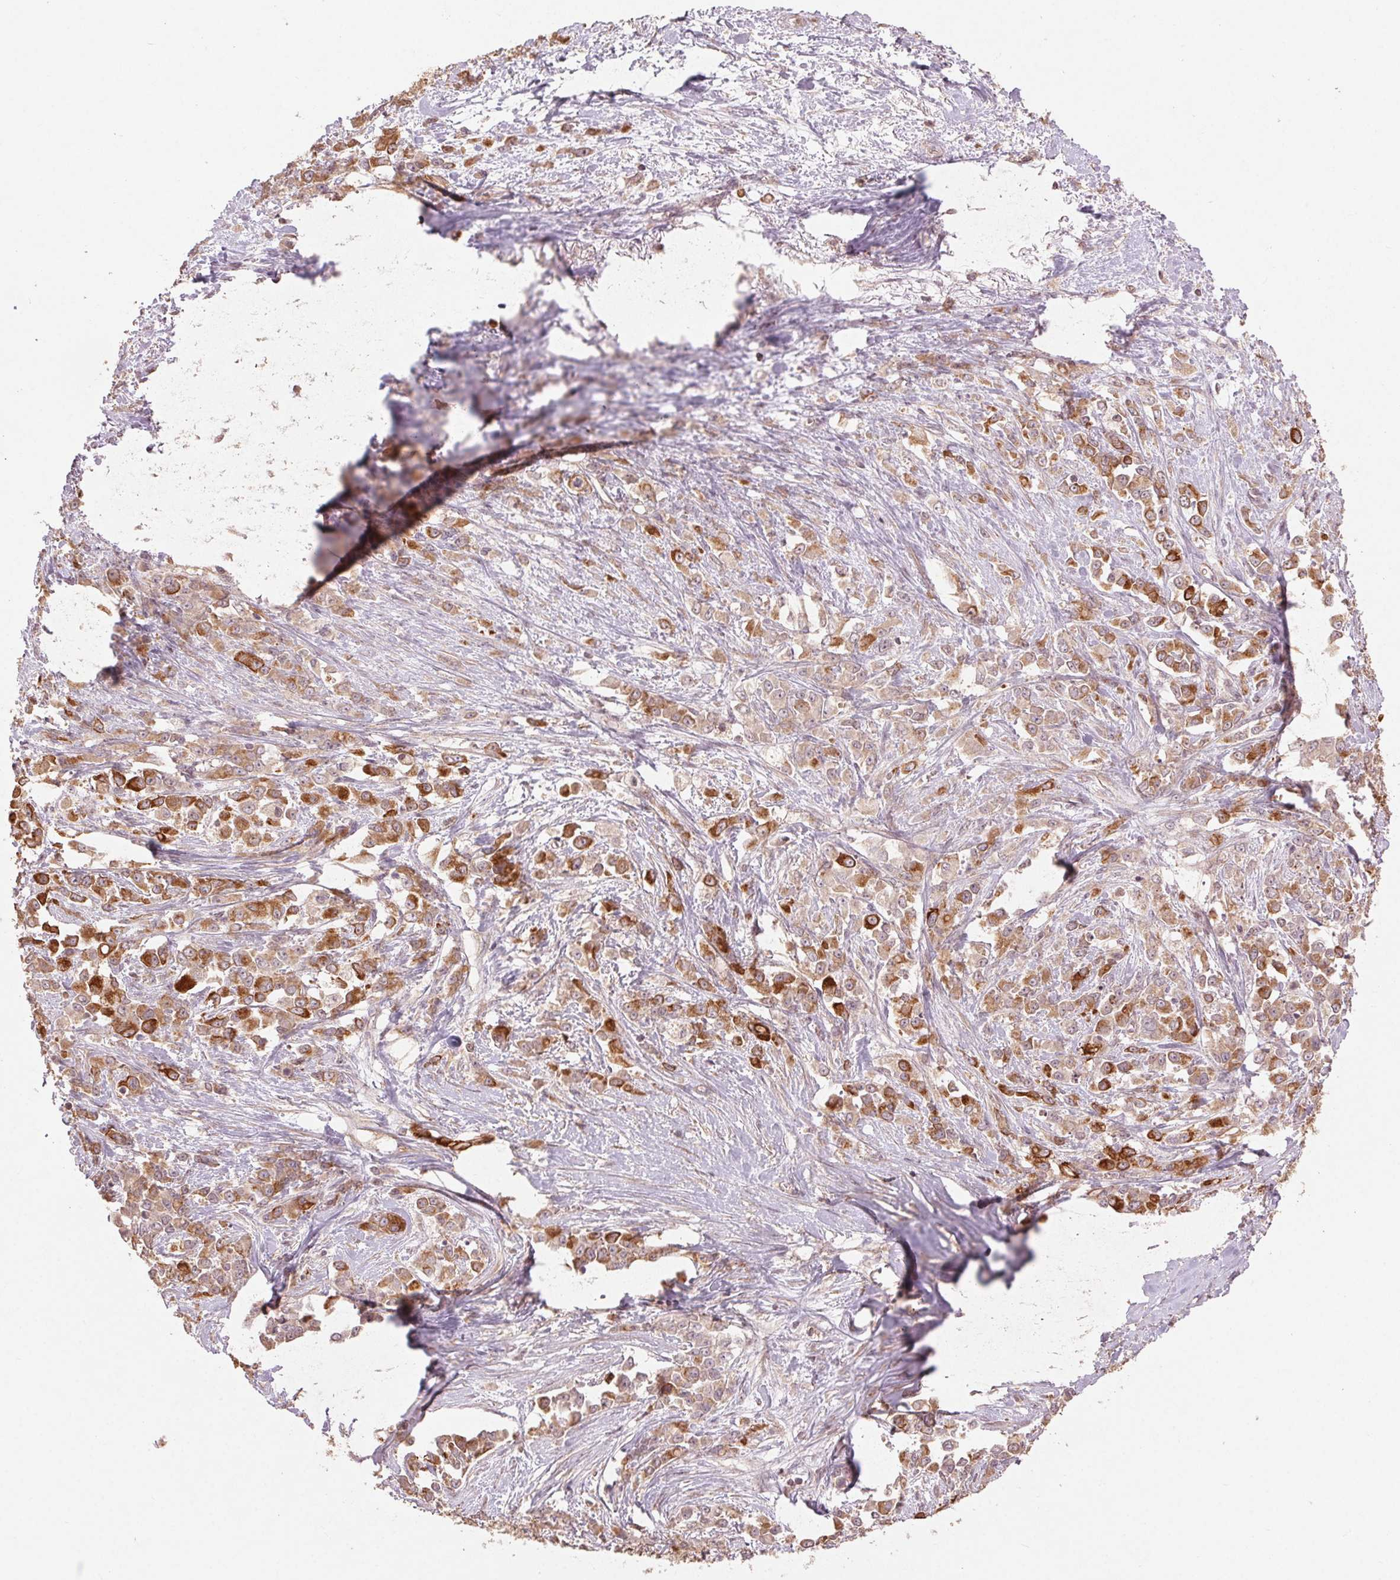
{"staining": {"intensity": "moderate", "quantity": ">75%", "location": "cytoplasmic/membranous"}, "tissue": "stomach cancer", "cell_type": "Tumor cells", "image_type": "cancer", "snomed": [{"axis": "morphology", "description": "Adenocarcinoma, NOS"}, {"axis": "topography", "description": "Stomach"}], "caption": "Moderate cytoplasmic/membranous protein staining is appreciated in about >75% of tumor cells in stomach cancer.", "gene": "SMLR1", "patient": {"sex": "female", "age": 76}}